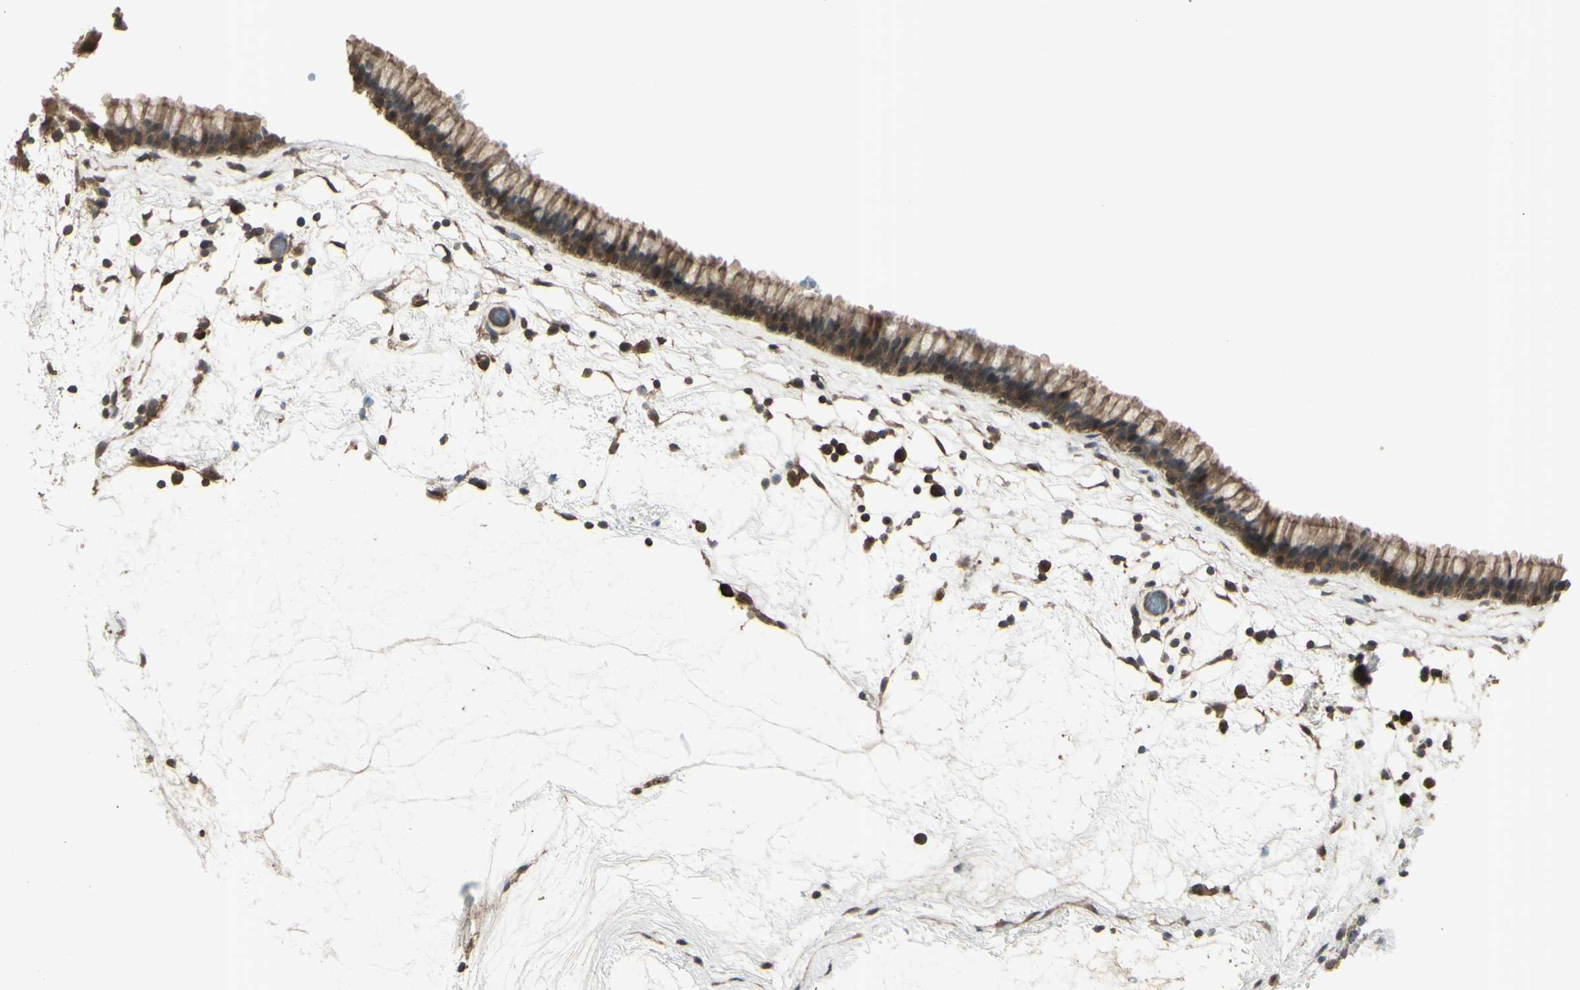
{"staining": {"intensity": "moderate", "quantity": ">75%", "location": "cytoplasmic/membranous"}, "tissue": "nasopharynx", "cell_type": "Respiratory epithelial cells", "image_type": "normal", "snomed": [{"axis": "morphology", "description": "Normal tissue, NOS"}, {"axis": "morphology", "description": "Inflammation, NOS"}, {"axis": "topography", "description": "Nasopharynx"}], "caption": "This micrograph displays IHC staining of benign human nasopharynx, with medium moderate cytoplasmic/membranous expression in approximately >75% of respiratory epithelial cells.", "gene": "GNAS", "patient": {"sex": "male", "age": 48}}